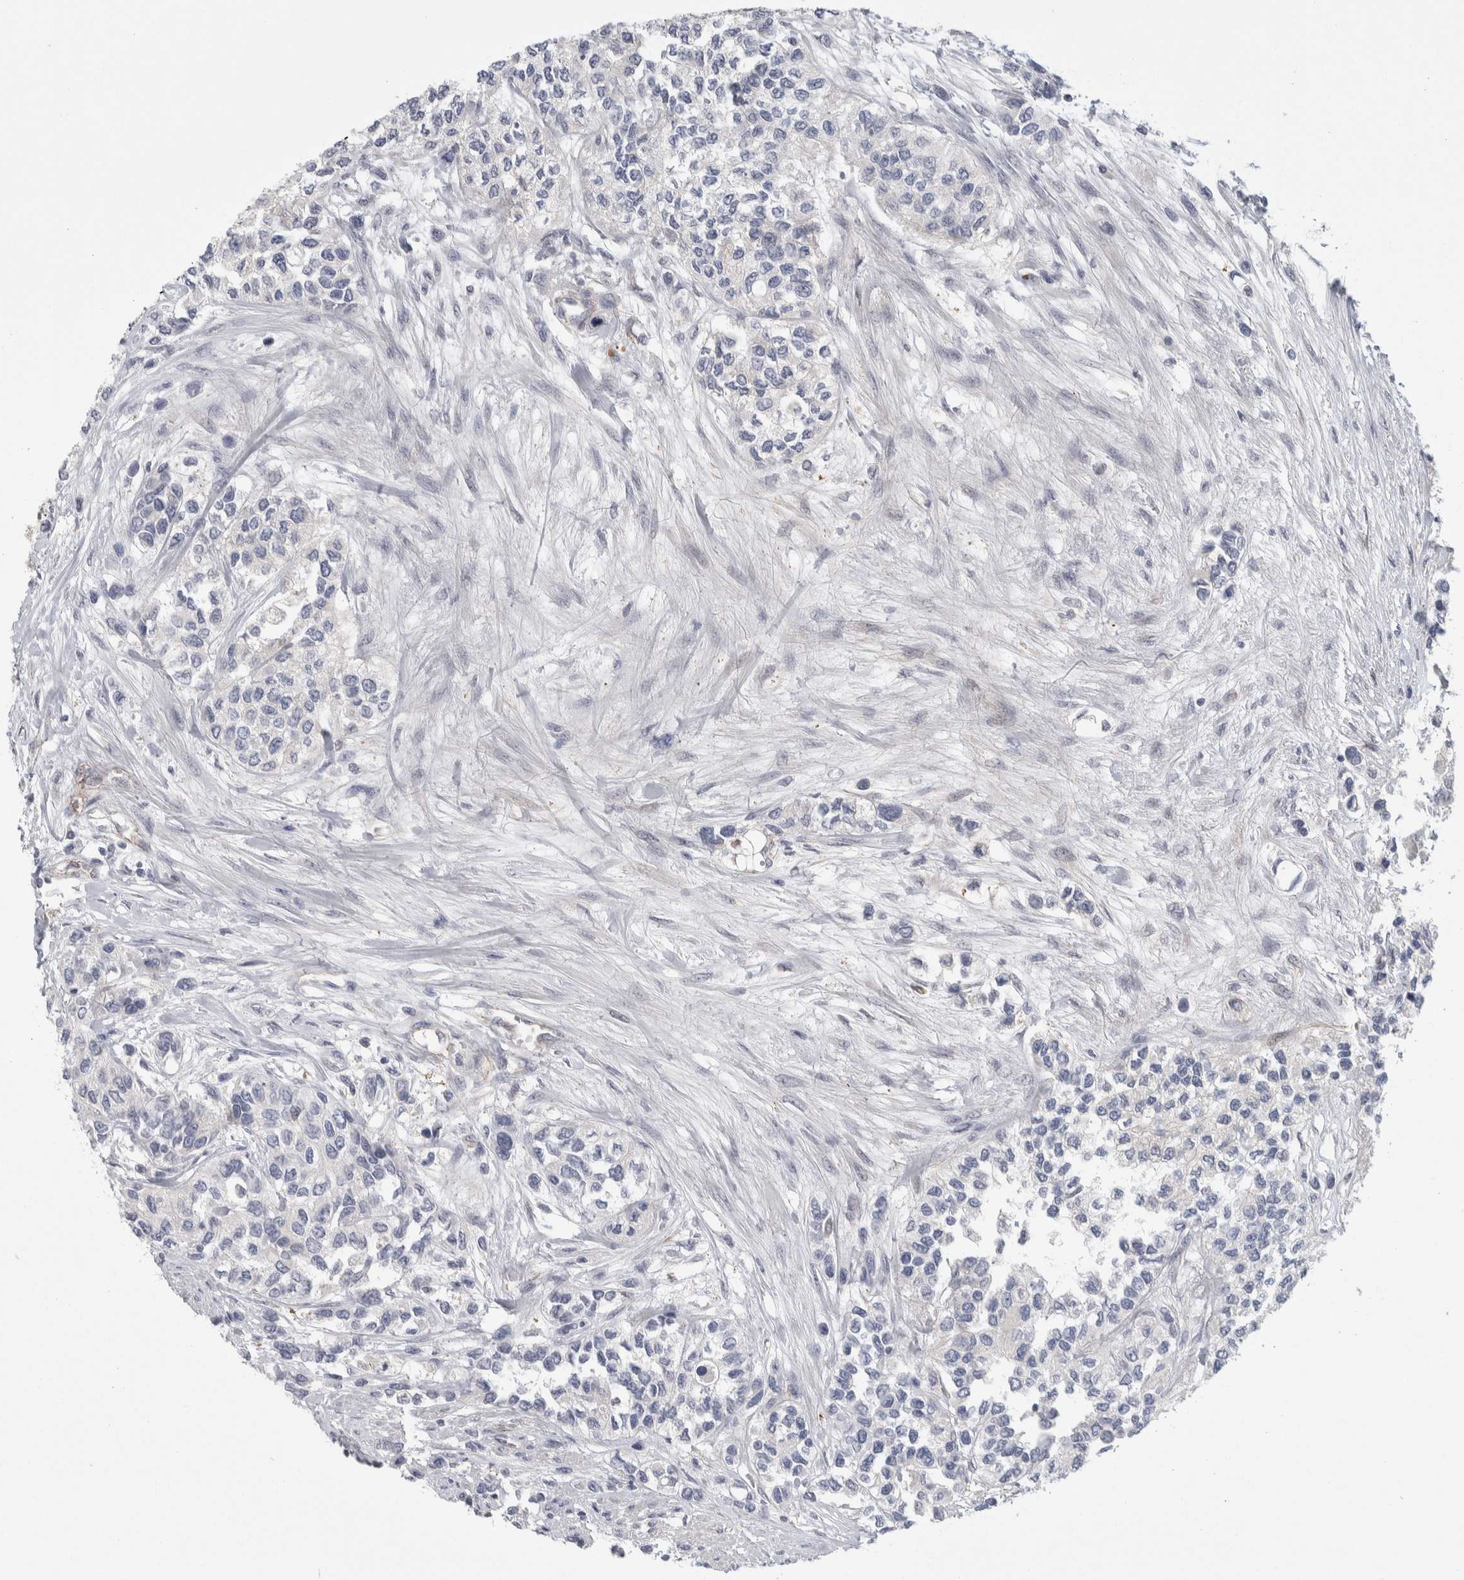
{"staining": {"intensity": "negative", "quantity": "none", "location": "none"}, "tissue": "urothelial cancer", "cell_type": "Tumor cells", "image_type": "cancer", "snomed": [{"axis": "morphology", "description": "Urothelial carcinoma, High grade"}, {"axis": "topography", "description": "Urinary bladder"}], "caption": "The histopathology image reveals no significant expression in tumor cells of urothelial cancer. Nuclei are stained in blue.", "gene": "ZNF862", "patient": {"sex": "female", "age": 56}}